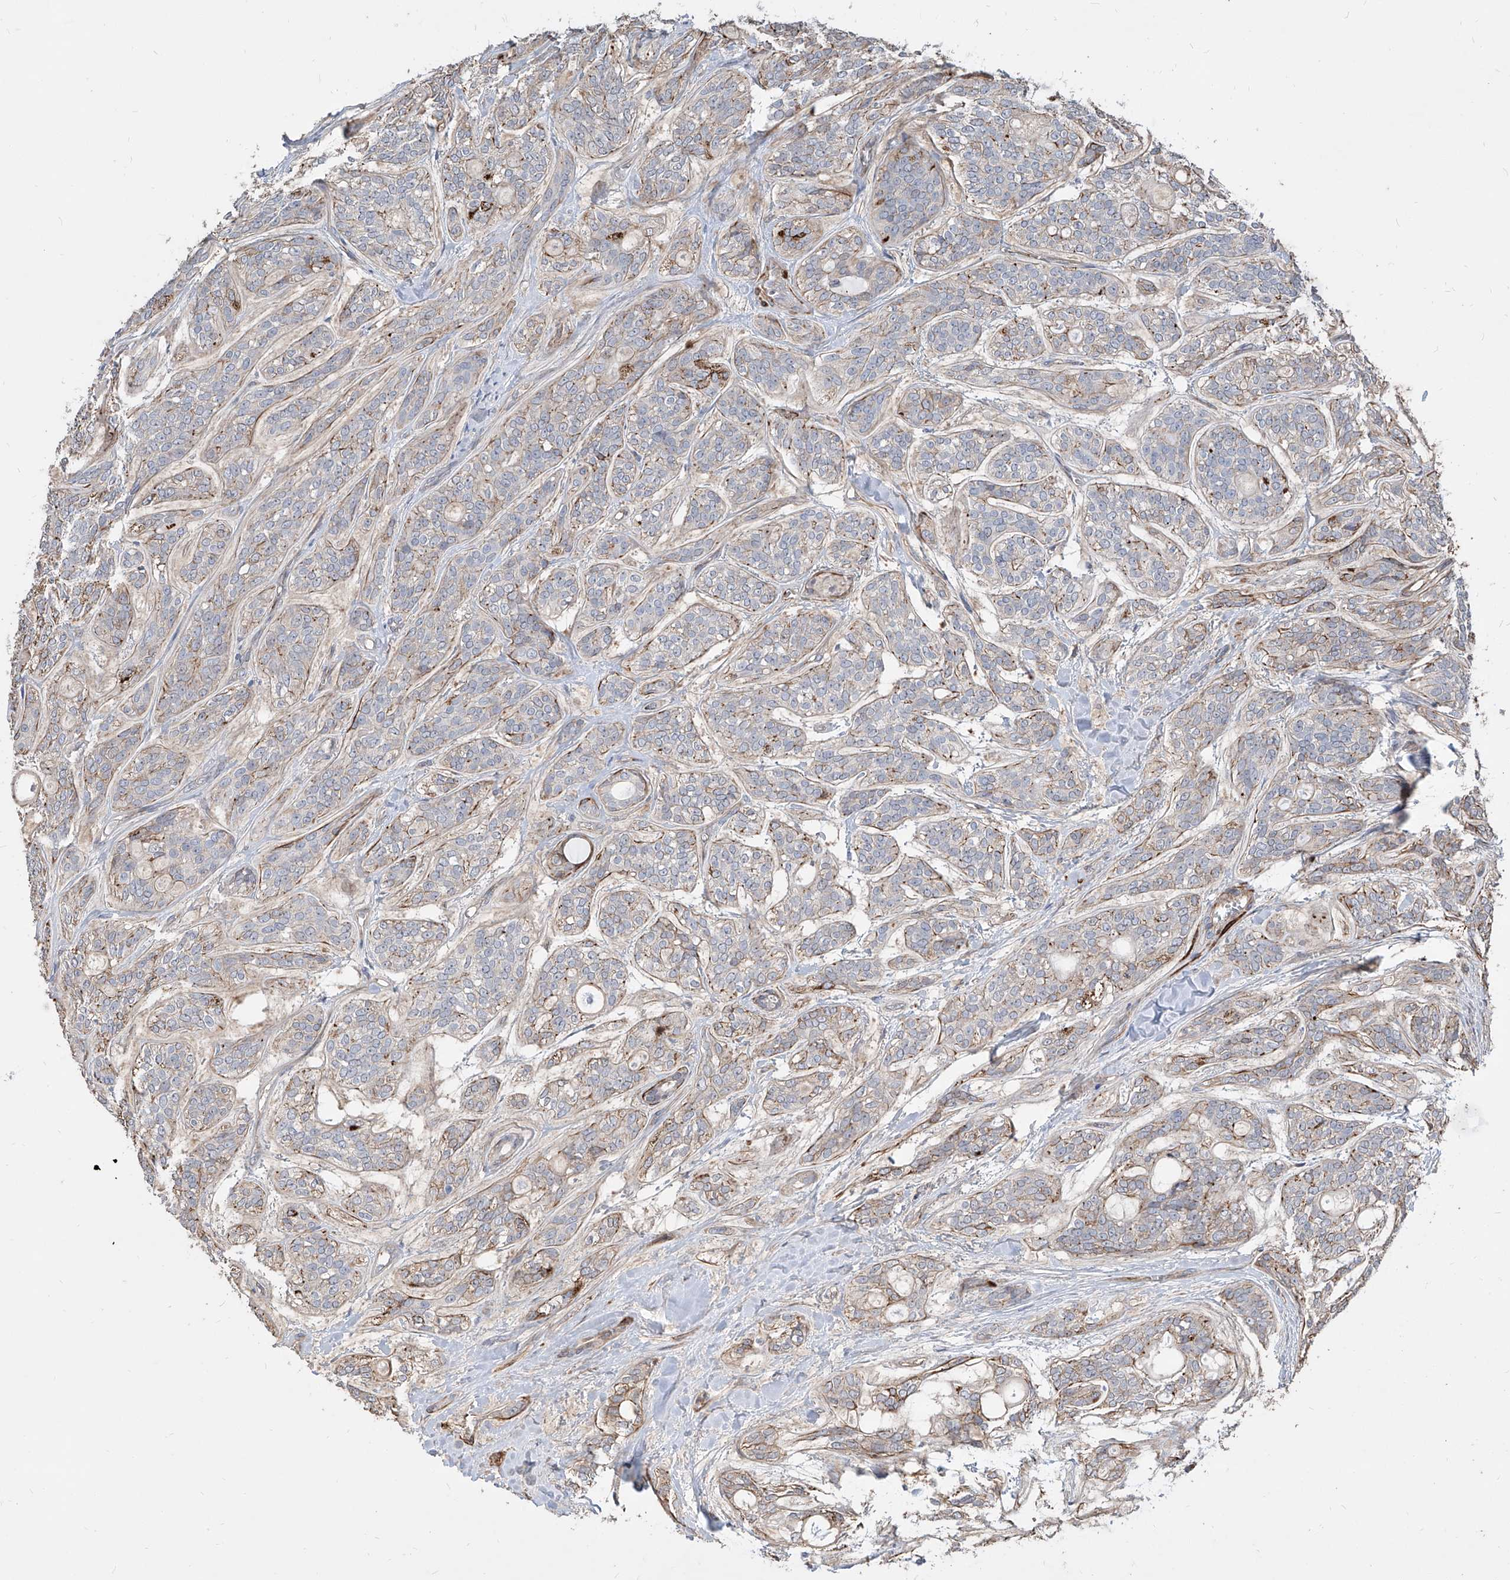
{"staining": {"intensity": "weak", "quantity": "<25%", "location": "cytoplasmic/membranous"}, "tissue": "head and neck cancer", "cell_type": "Tumor cells", "image_type": "cancer", "snomed": [{"axis": "morphology", "description": "Adenocarcinoma, NOS"}, {"axis": "topography", "description": "Head-Neck"}], "caption": "This image is of head and neck adenocarcinoma stained with IHC to label a protein in brown with the nuclei are counter-stained blue. There is no expression in tumor cells.", "gene": "FAM83B", "patient": {"sex": "male", "age": 66}}